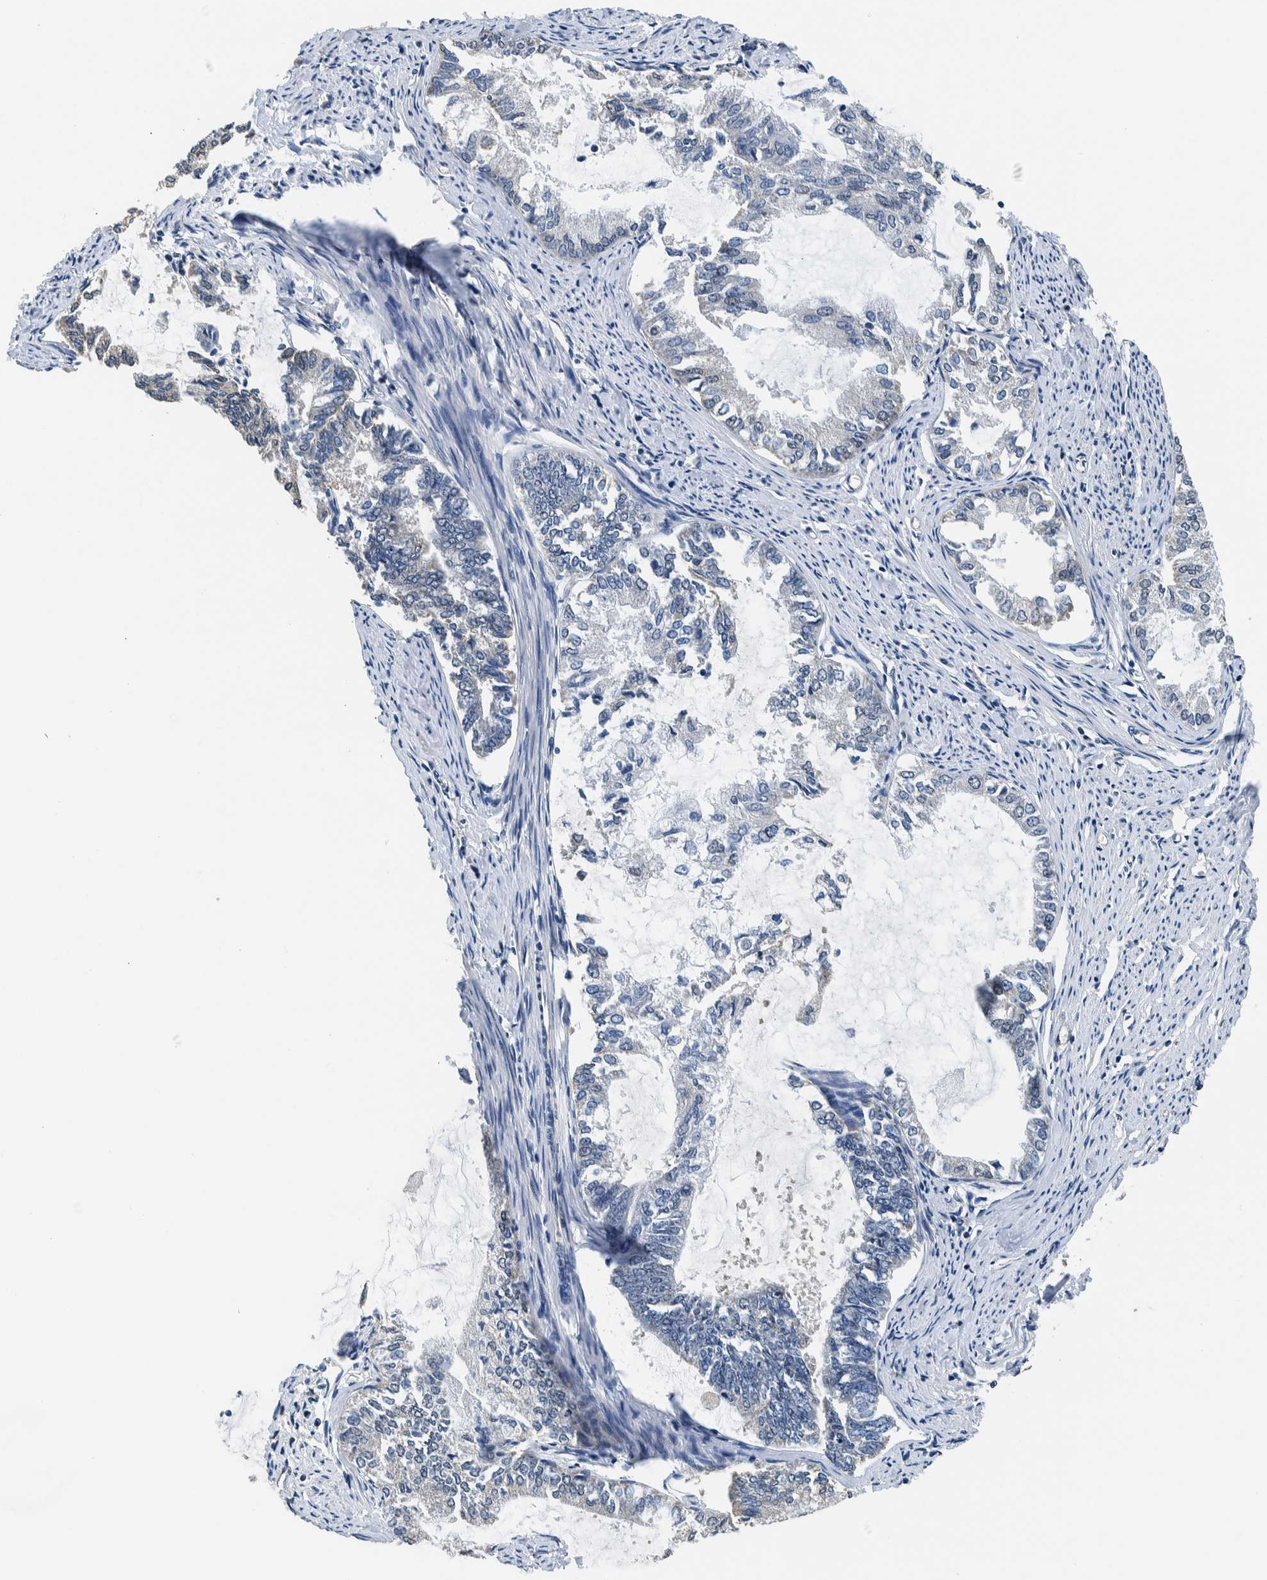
{"staining": {"intensity": "negative", "quantity": "none", "location": "none"}, "tissue": "endometrial cancer", "cell_type": "Tumor cells", "image_type": "cancer", "snomed": [{"axis": "morphology", "description": "Adenocarcinoma, NOS"}, {"axis": "topography", "description": "Endometrium"}], "caption": "Tumor cells are negative for protein expression in human adenocarcinoma (endometrial). Nuclei are stained in blue.", "gene": "NIBAN2", "patient": {"sex": "female", "age": 86}}